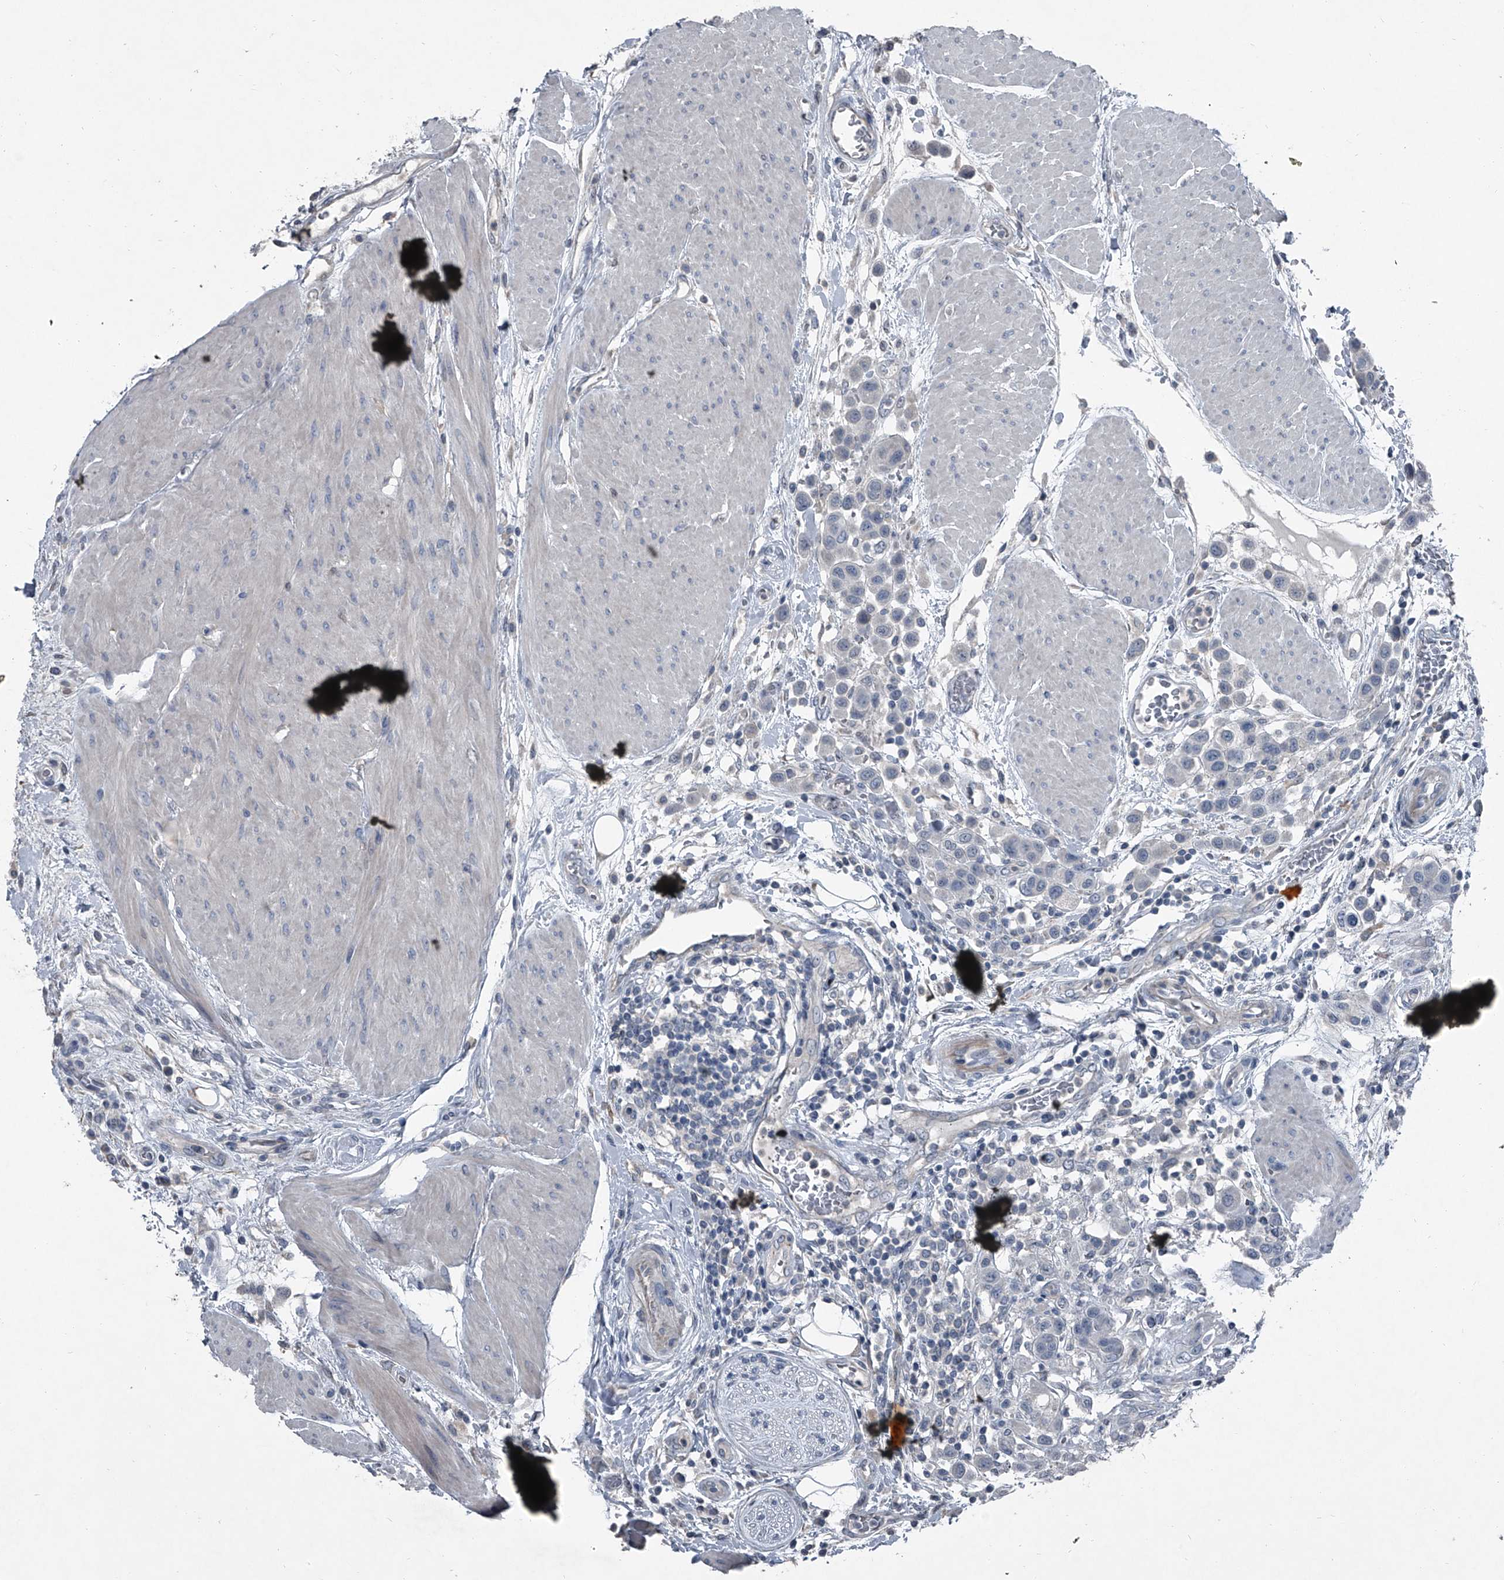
{"staining": {"intensity": "negative", "quantity": "none", "location": "none"}, "tissue": "urothelial cancer", "cell_type": "Tumor cells", "image_type": "cancer", "snomed": [{"axis": "morphology", "description": "Urothelial carcinoma, High grade"}, {"axis": "topography", "description": "Urinary bladder"}], "caption": "IHC micrograph of neoplastic tissue: urothelial carcinoma (high-grade) stained with DAB exhibits no significant protein staining in tumor cells.", "gene": "HEPHL1", "patient": {"sex": "male", "age": 50}}